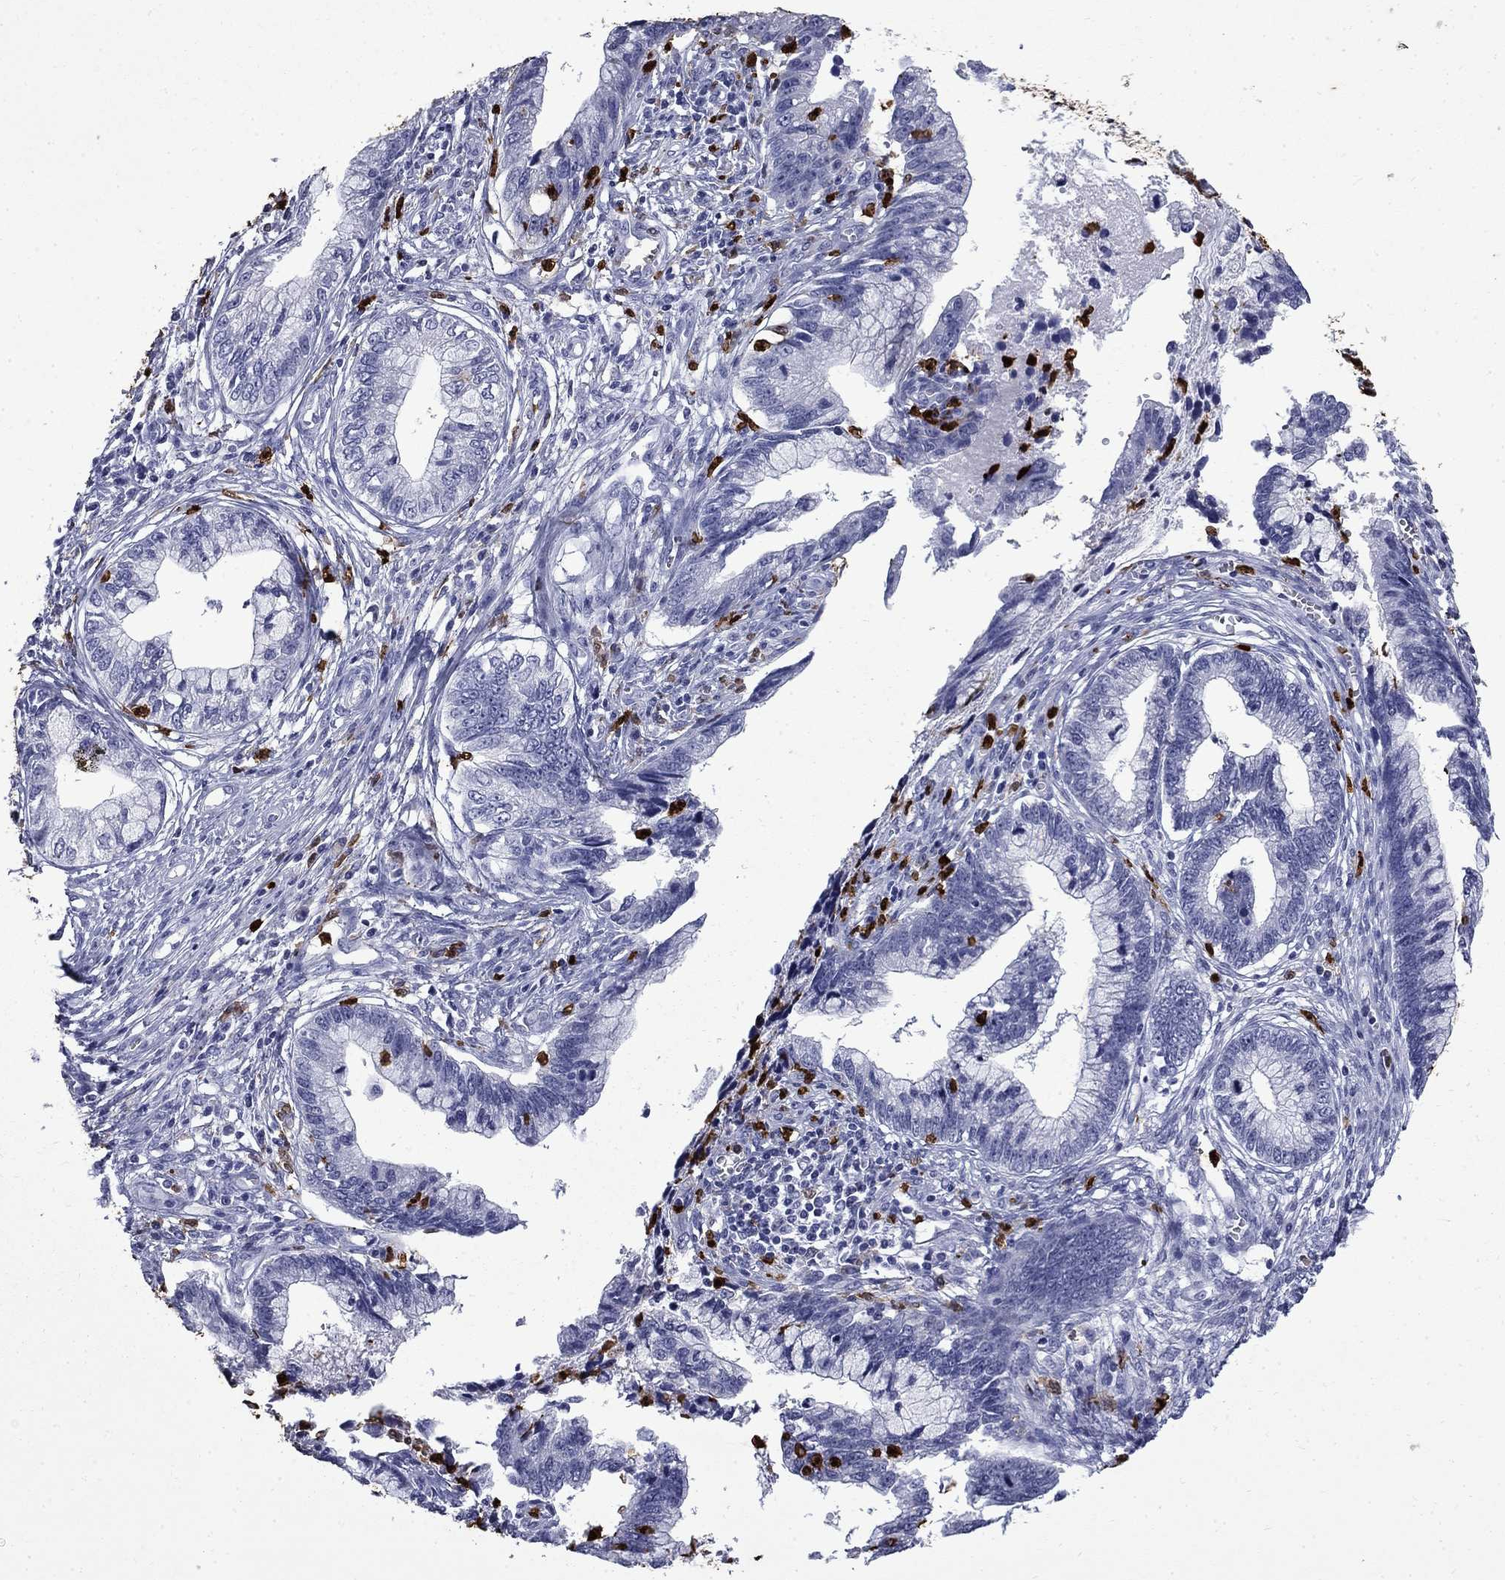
{"staining": {"intensity": "negative", "quantity": "none", "location": "none"}, "tissue": "cervical cancer", "cell_type": "Tumor cells", "image_type": "cancer", "snomed": [{"axis": "morphology", "description": "Adenocarcinoma, NOS"}, {"axis": "topography", "description": "Cervix"}], "caption": "Immunohistochemistry image of adenocarcinoma (cervical) stained for a protein (brown), which shows no staining in tumor cells.", "gene": "TRIM29", "patient": {"sex": "female", "age": 44}}